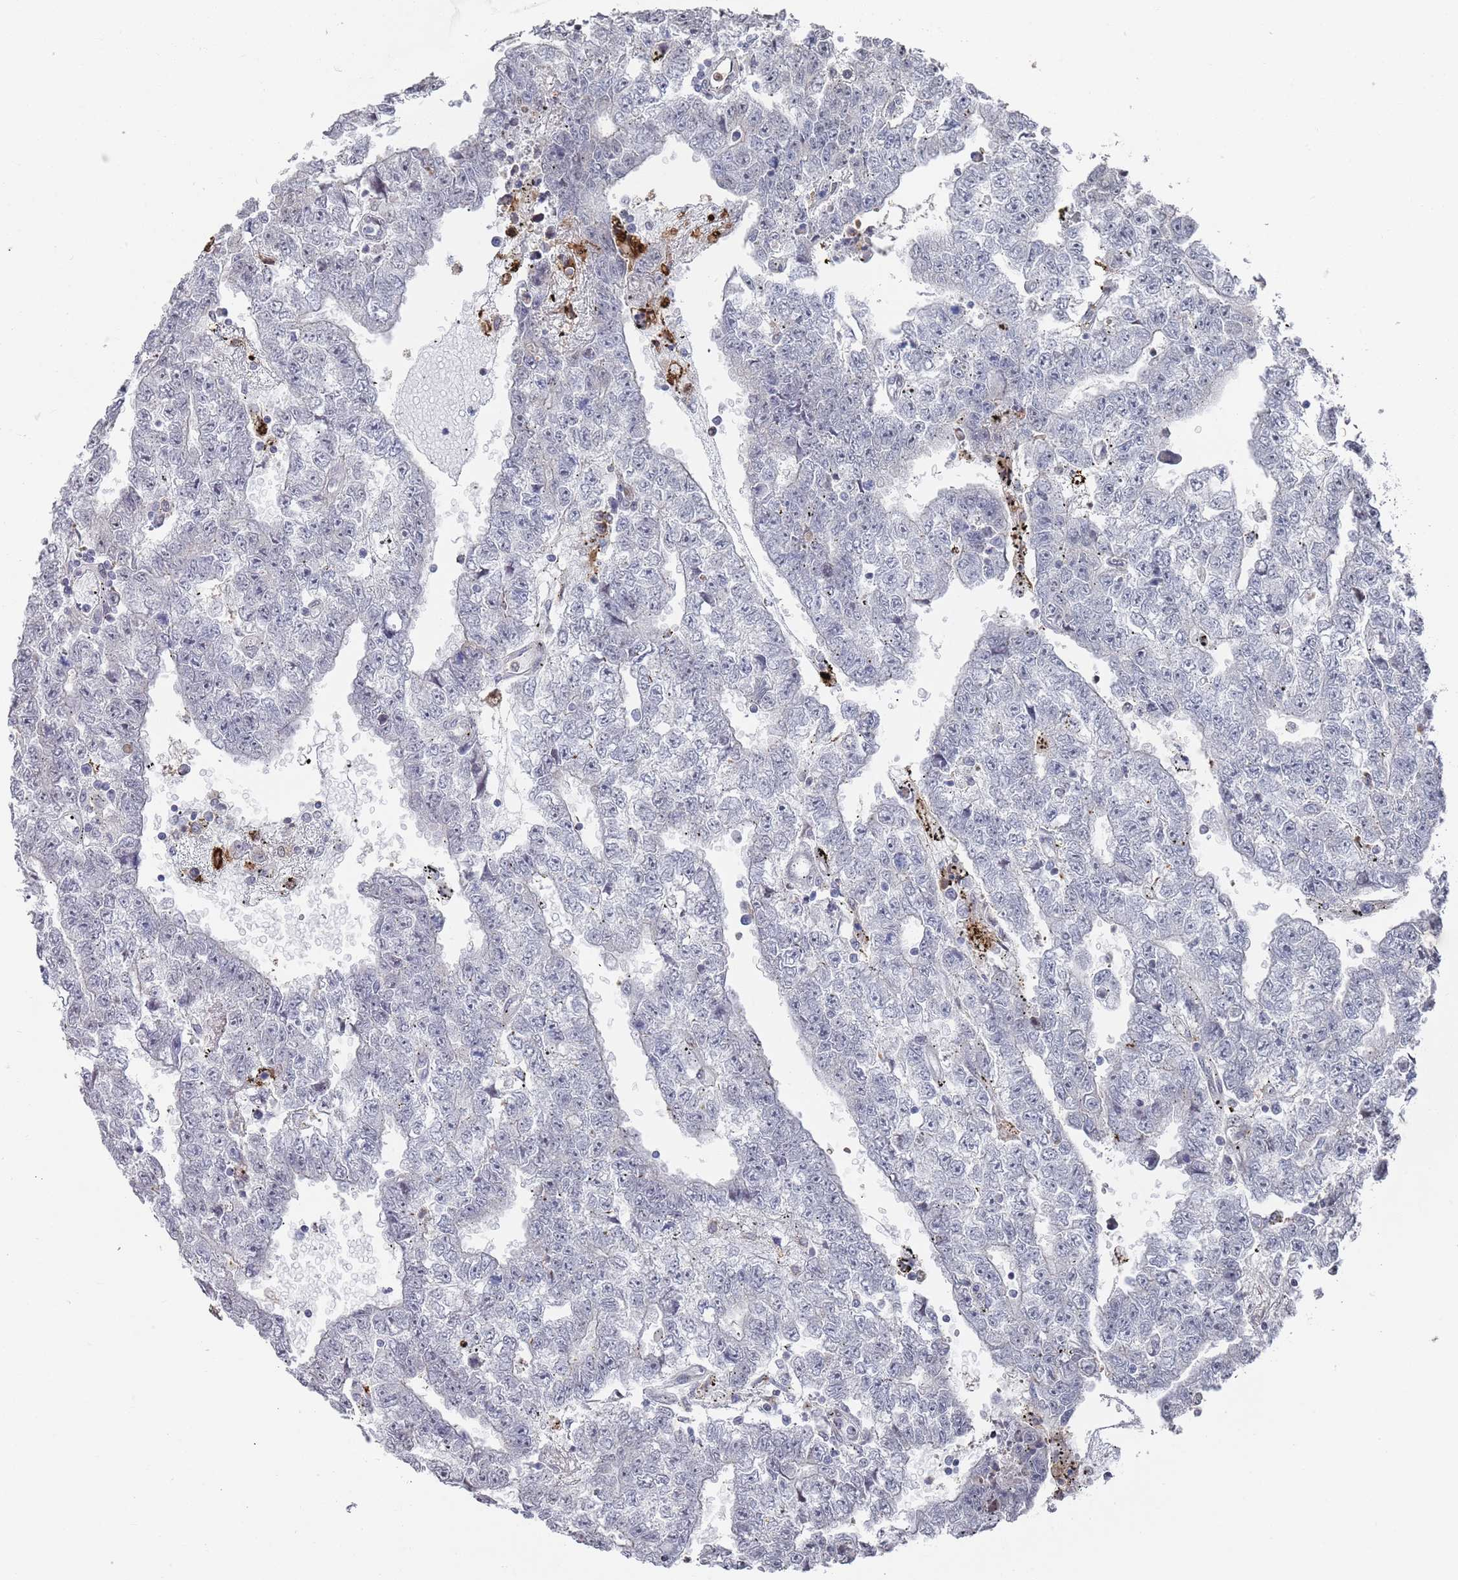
{"staining": {"intensity": "negative", "quantity": "none", "location": "none"}, "tissue": "testis cancer", "cell_type": "Tumor cells", "image_type": "cancer", "snomed": [{"axis": "morphology", "description": "Carcinoma, Embryonal, NOS"}, {"axis": "topography", "description": "Testis"}], "caption": "Tumor cells show no significant protein positivity in testis embryonal carcinoma.", "gene": "DGKD", "patient": {"sex": "male", "age": 25}}